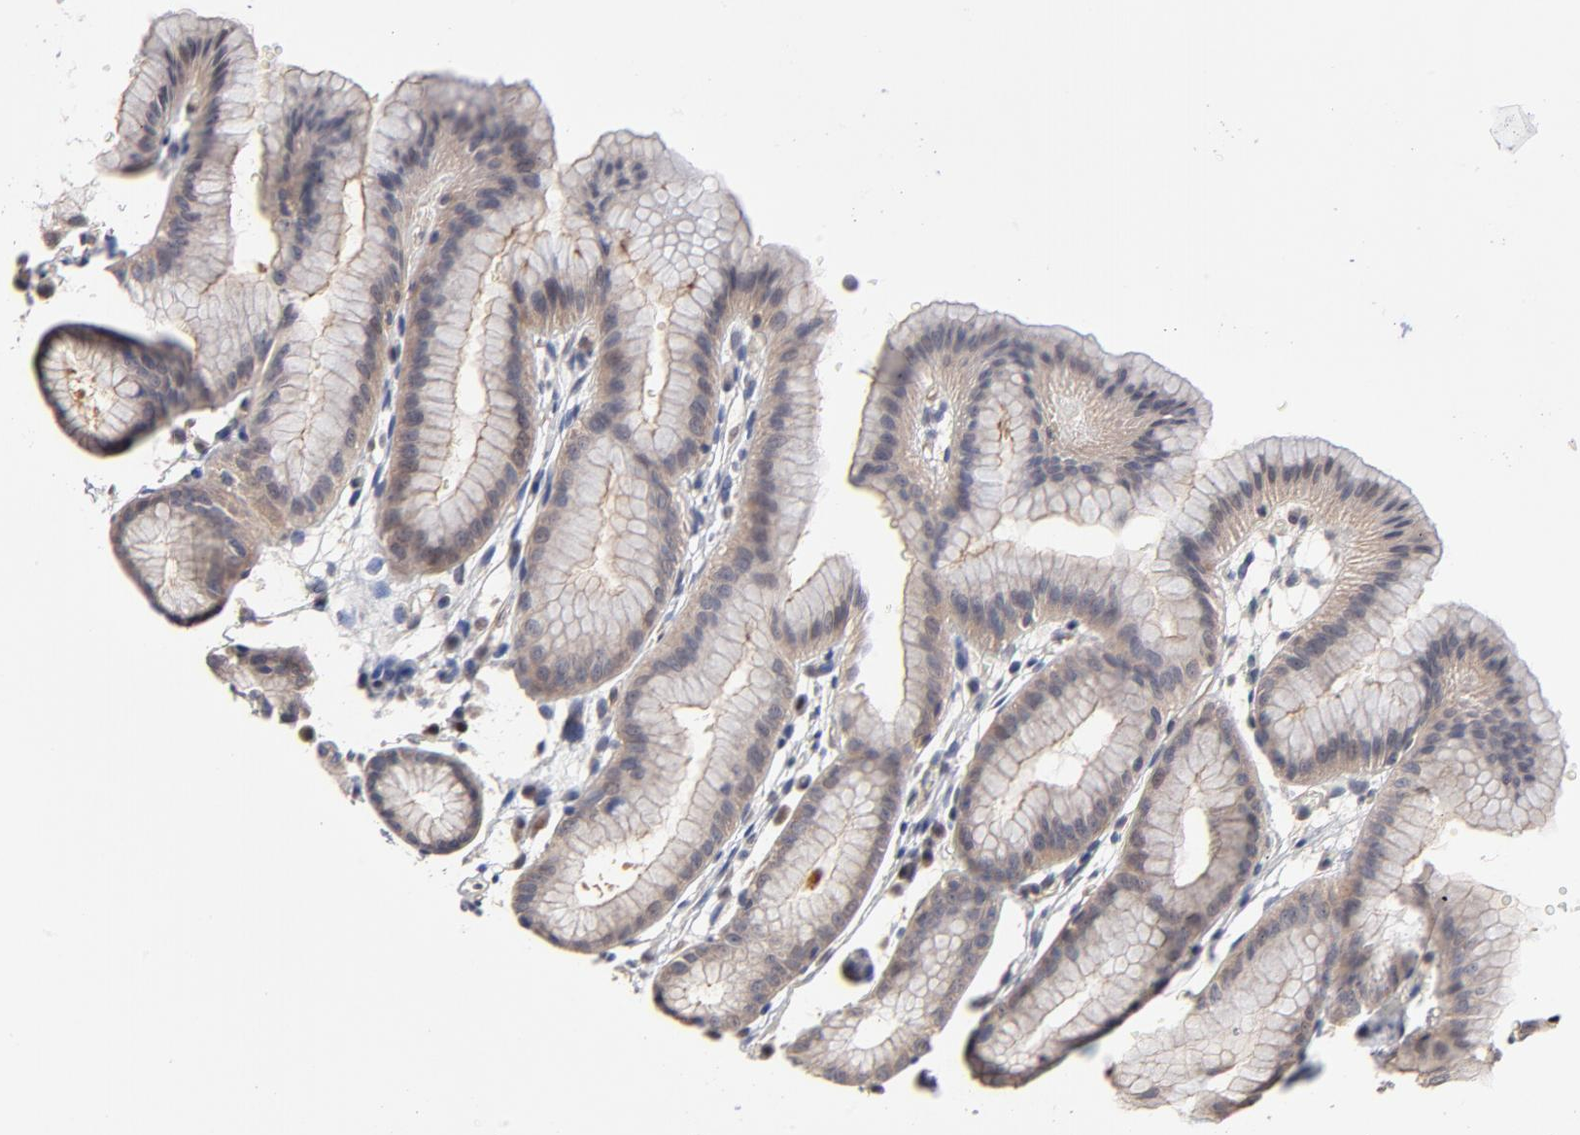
{"staining": {"intensity": "moderate", "quantity": "25%-75%", "location": "cytoplasmic/membranous"}, "tissue": "stomach", "cell_type": "Glandular cells", "image_type": "normal", "snomed": [{"axis": "morphology", "description": "Normal tissue, NOS"}, {"axis": "topography", "description": "Stomach"}], "caption": "Immunohistochemistry photomicrograph of normal stomach: human stomach stained using immunohistochemistry (IHC) demonstrates medium levels of moderate protein expression localized specifically in the cytoplasmic/membranous of glandular cells, appearing as a cytoplasmic/membranous brown color.", "gene": "ZNF157", "patient": {"sex": "male", "age": 42}}